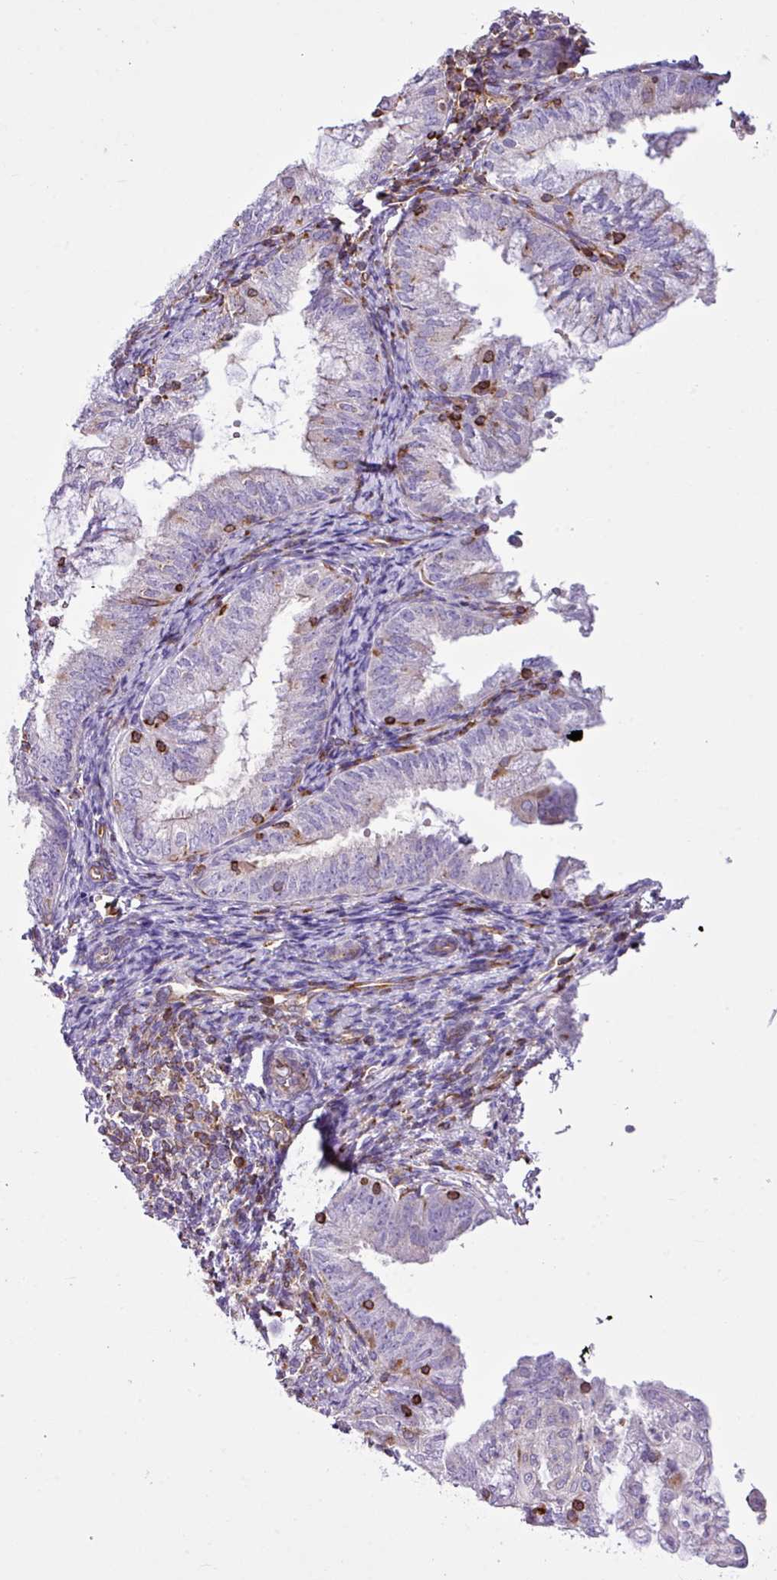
{"staining": {"intensity": "negative", "quantity": "none", "location": "none"}, "tissue": "endometrial cancer", "cell_type": "Tumor cells", "image_type": "cancer", "snomed": [{"axis": "morphology", "description": "Adenocarcinoma, NOS"}, {"axis": "topography", "description": "Endometrium"}], "caption": "Immunohistochemistry of human endometrial cancer (adenocarcinoma) reveals no positivity in tumor cells.", "gene": "EME2", "patient": {"sex": "female", "age": 55}}